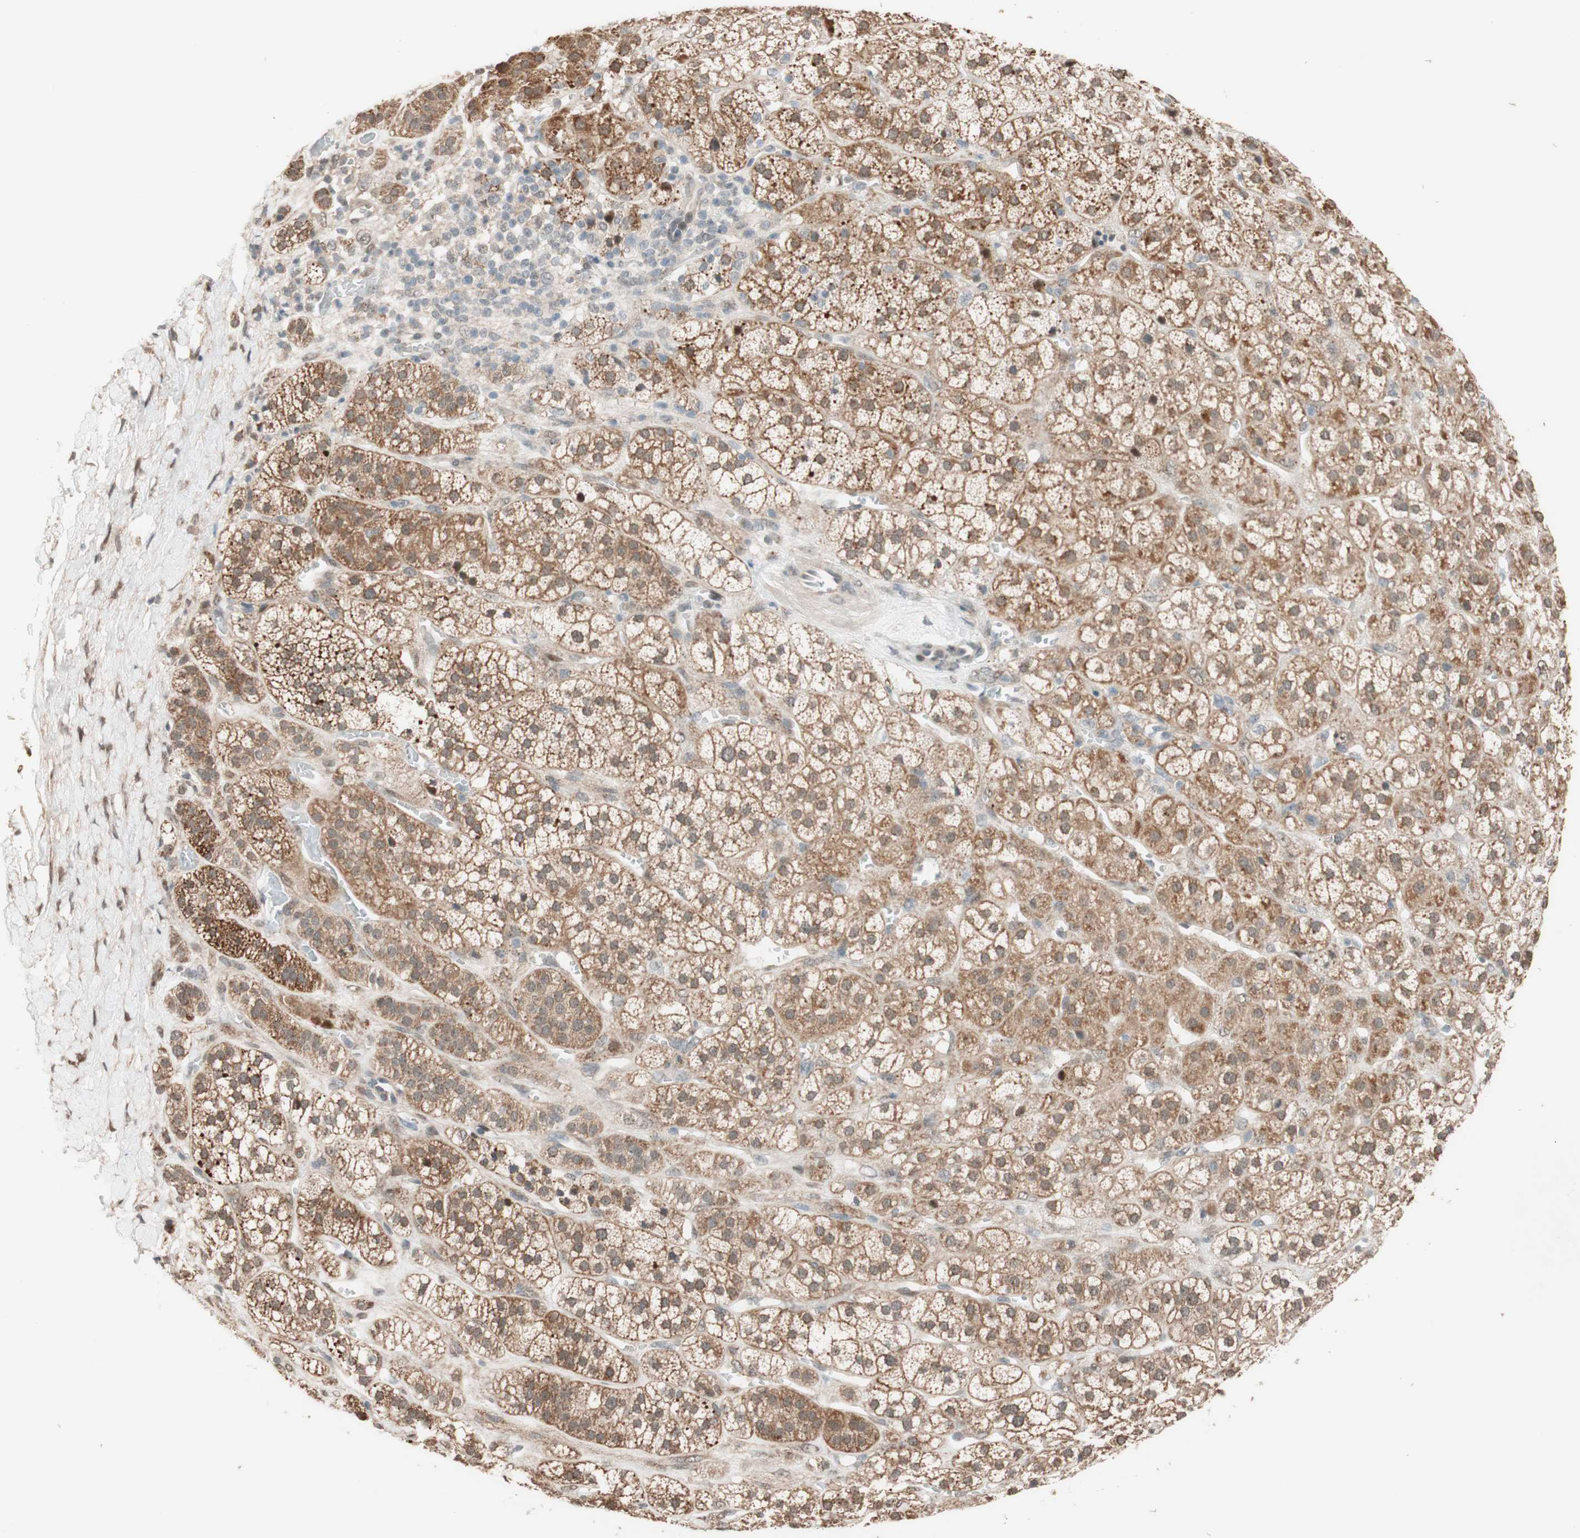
{"staining": {"intensity": "moderate", "quantity": ">75%", "location": "cytoplasmic/membranous"}, "tissue": "adrenal gland", "cell_type": "Glandular cells", "image_type": "normal", "snomed": [{"axis": "morphology", "description": "Normal tissue, NOS"}, {"axis": "topography", "description": "Adrenal gland"}], "caption": "About >75% of glandular cells in normal adrenal gland exhibit moderate cytoplasmic/membranous protein staining as visualized by brown immunohistochemical staining.", "gene": "CCNC", "patient": {"sex": "male", "age": 56}}